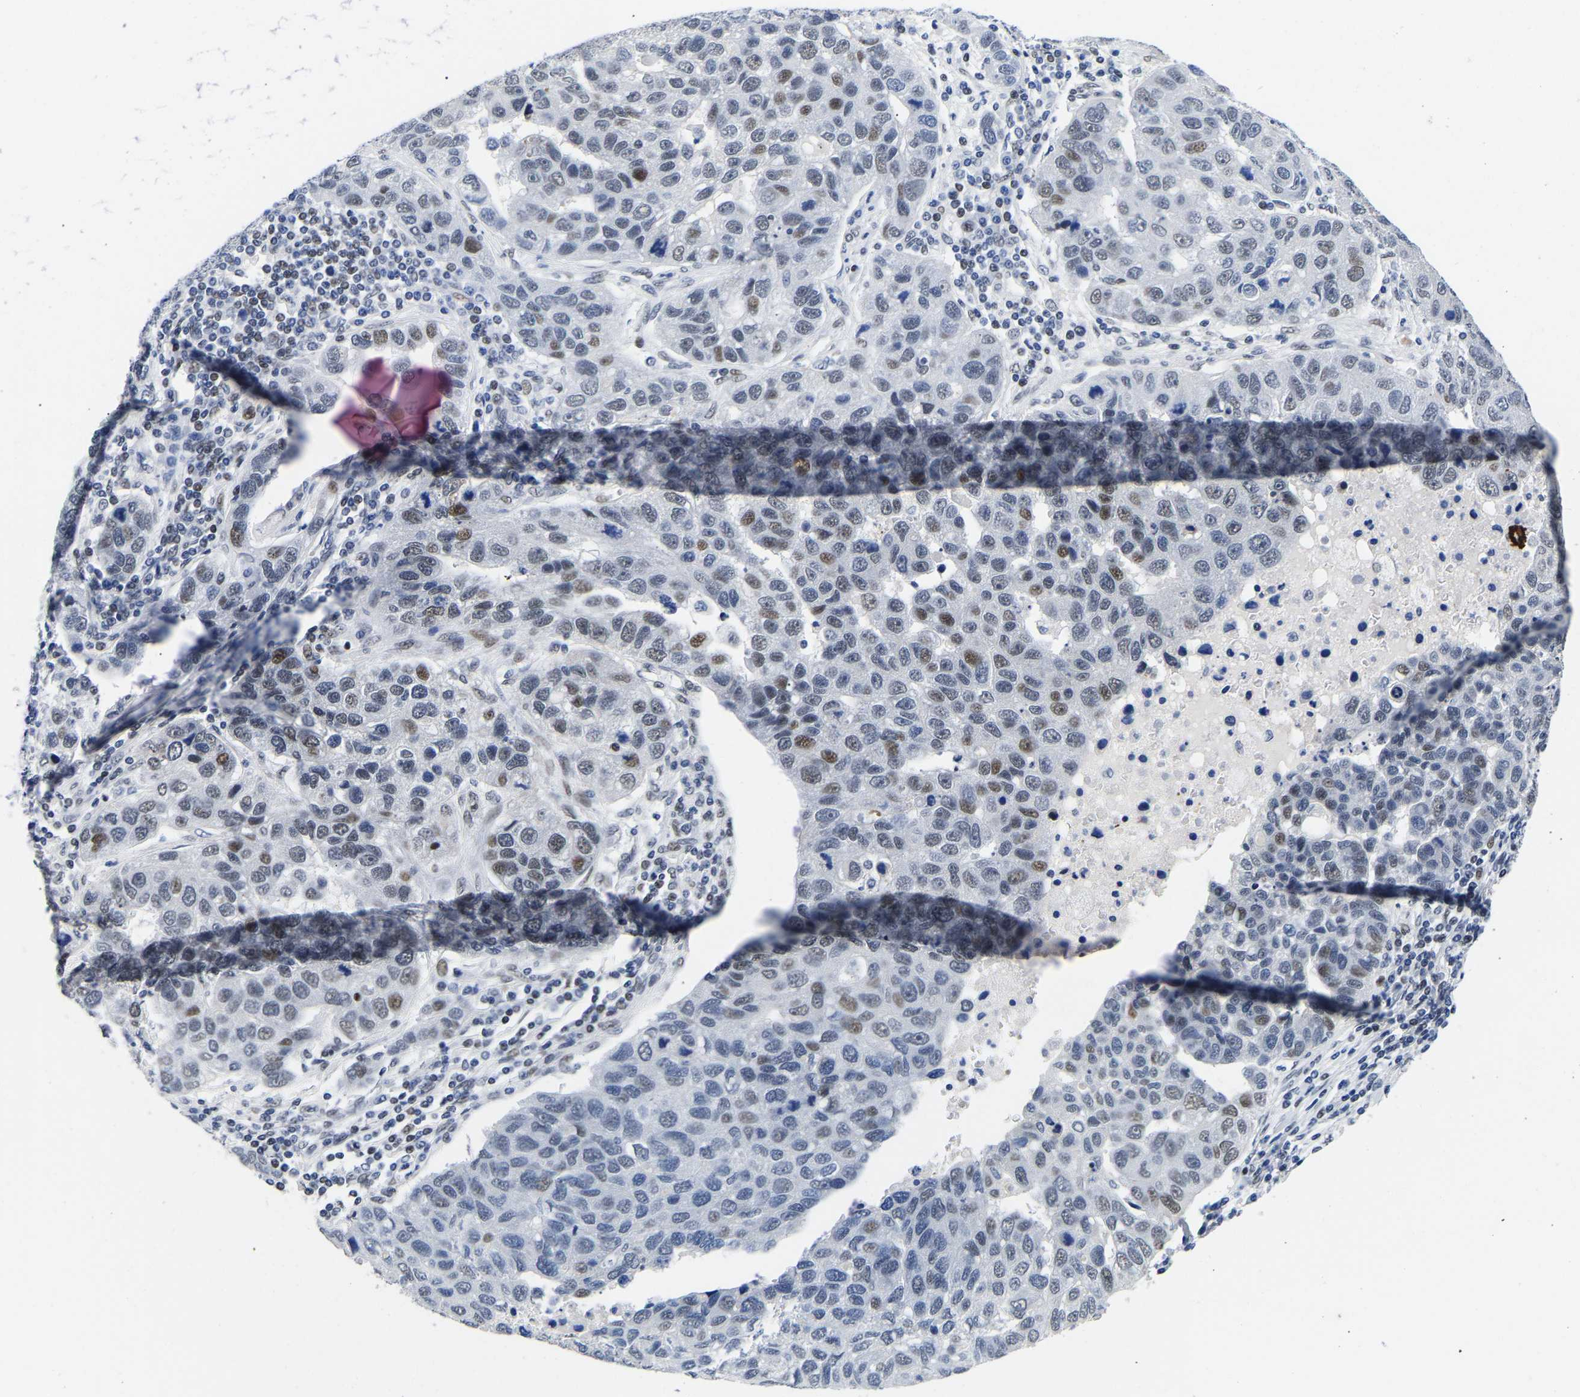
{"staining": {"intensity": "moderate", "quantity": "<25%", "location": "nuclear"}, "tissue": "pancreatic cancer", "cell_type": "Tumor cells", "image_type": "cancer", "snomed": [{"axis": "morphology", "description": "Adenocarcinoma, NOS"}, {"axis": "topography", "description": "Pancreas"}], "caption": "Brown immunohistochemical staining in adenocarcinoma (pancreatic) displays moderate nuclear staining in approximately <25% of tumor cells.", "gene": "PTRHD1", "patient": {"sex": "female", "age": 61}}